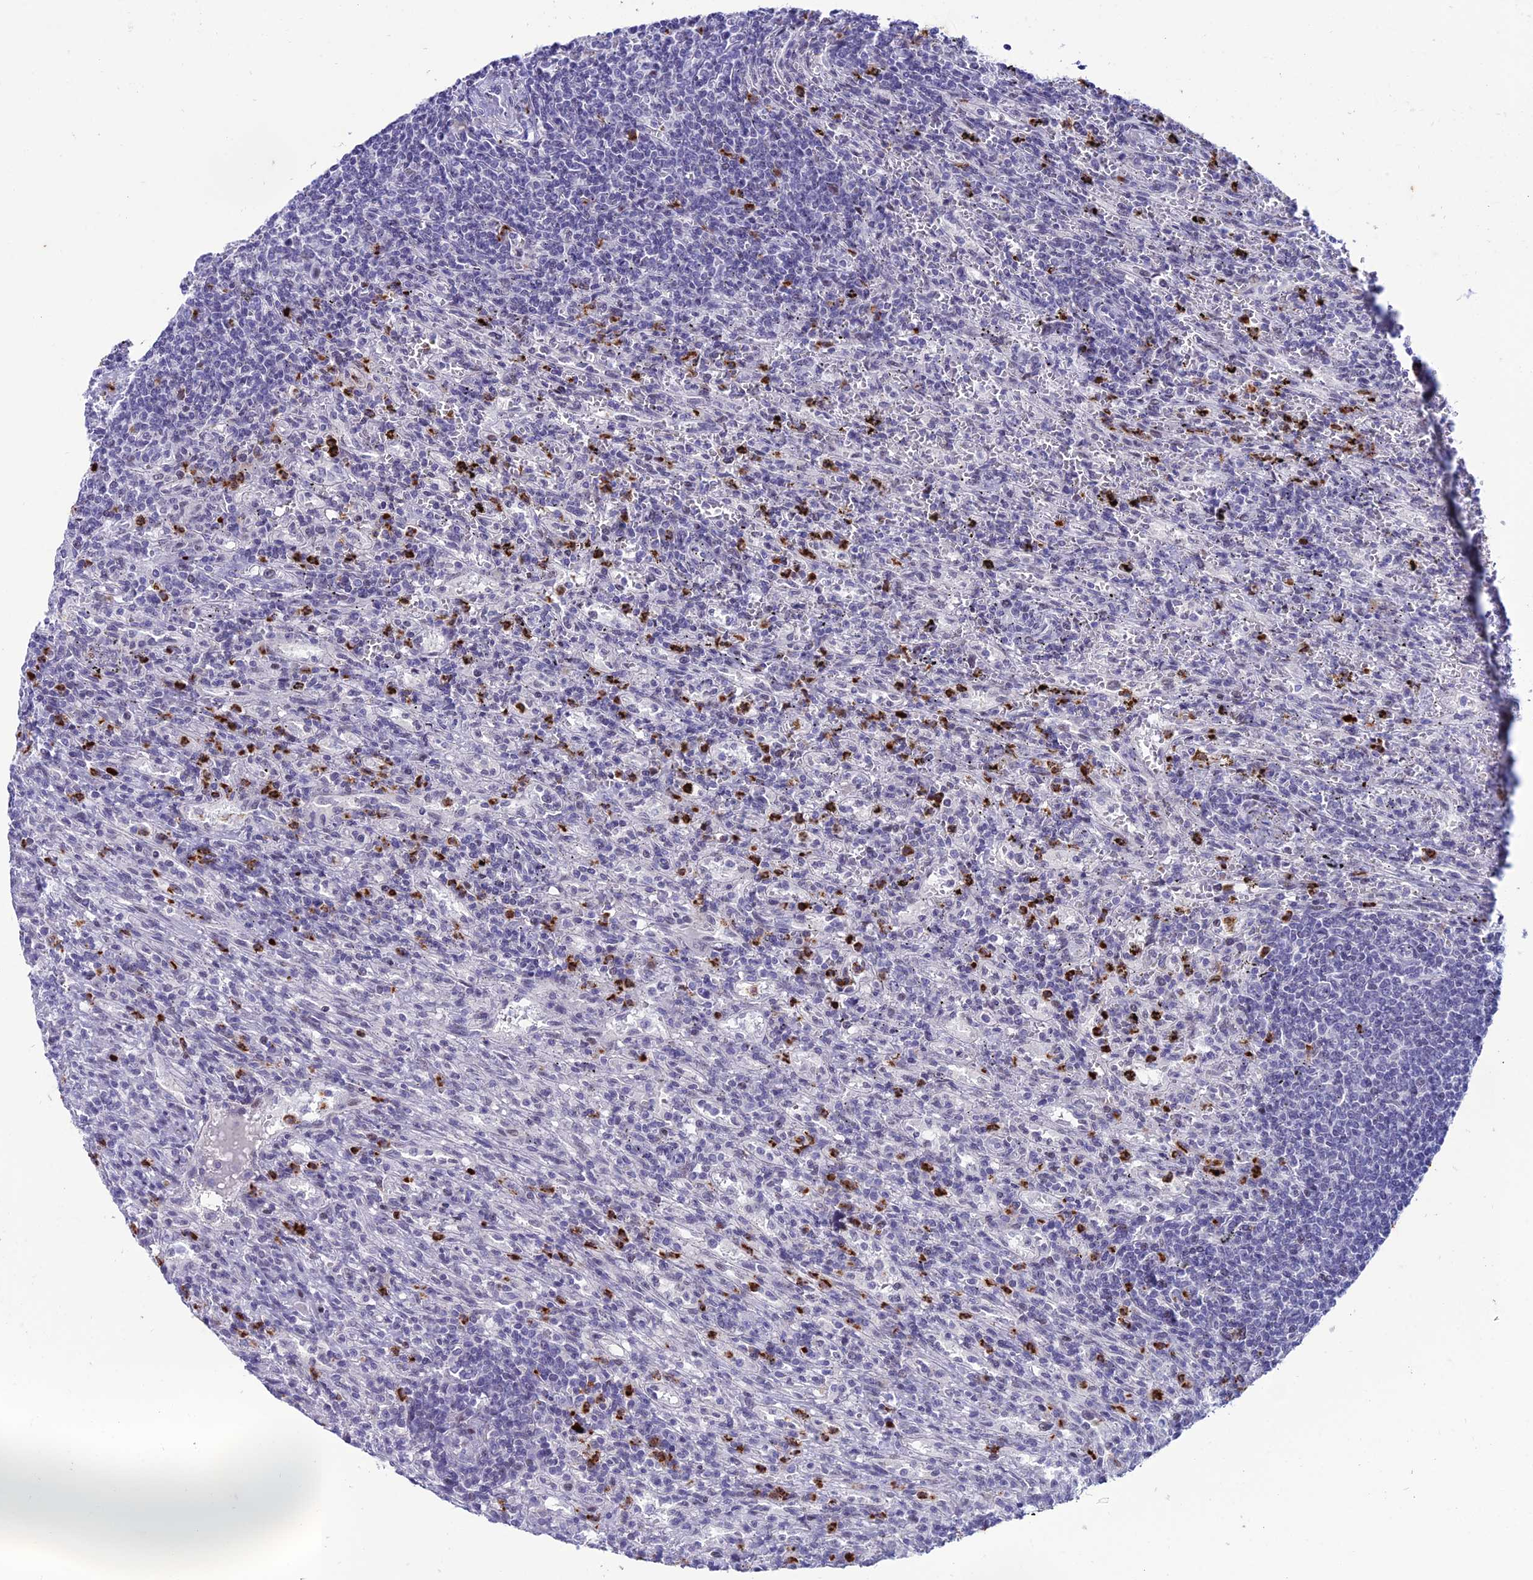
{"staining": {"intensity": "negative", "quantity": "none", "location": "none"}, "tissue": "lymphoma", "cell_type": "Tumor cells", "image_type": "cancer", "snomed": [{"axis": "morphology", "description": "Malignant lymphoma, non-Hodgkin's type, Low grade"}, {"axis": "topography", "description": "Spleen"}], "caption": "Immunohistochemistry histopathology image of neoplastic tissue: human lymphoma stained with DAB (3,3'-diaminobenzidine) reveals no significant protein staining in tumor cells.", "gene": "MFSD2B", "patient": {"sex": "male", "age": 76}}